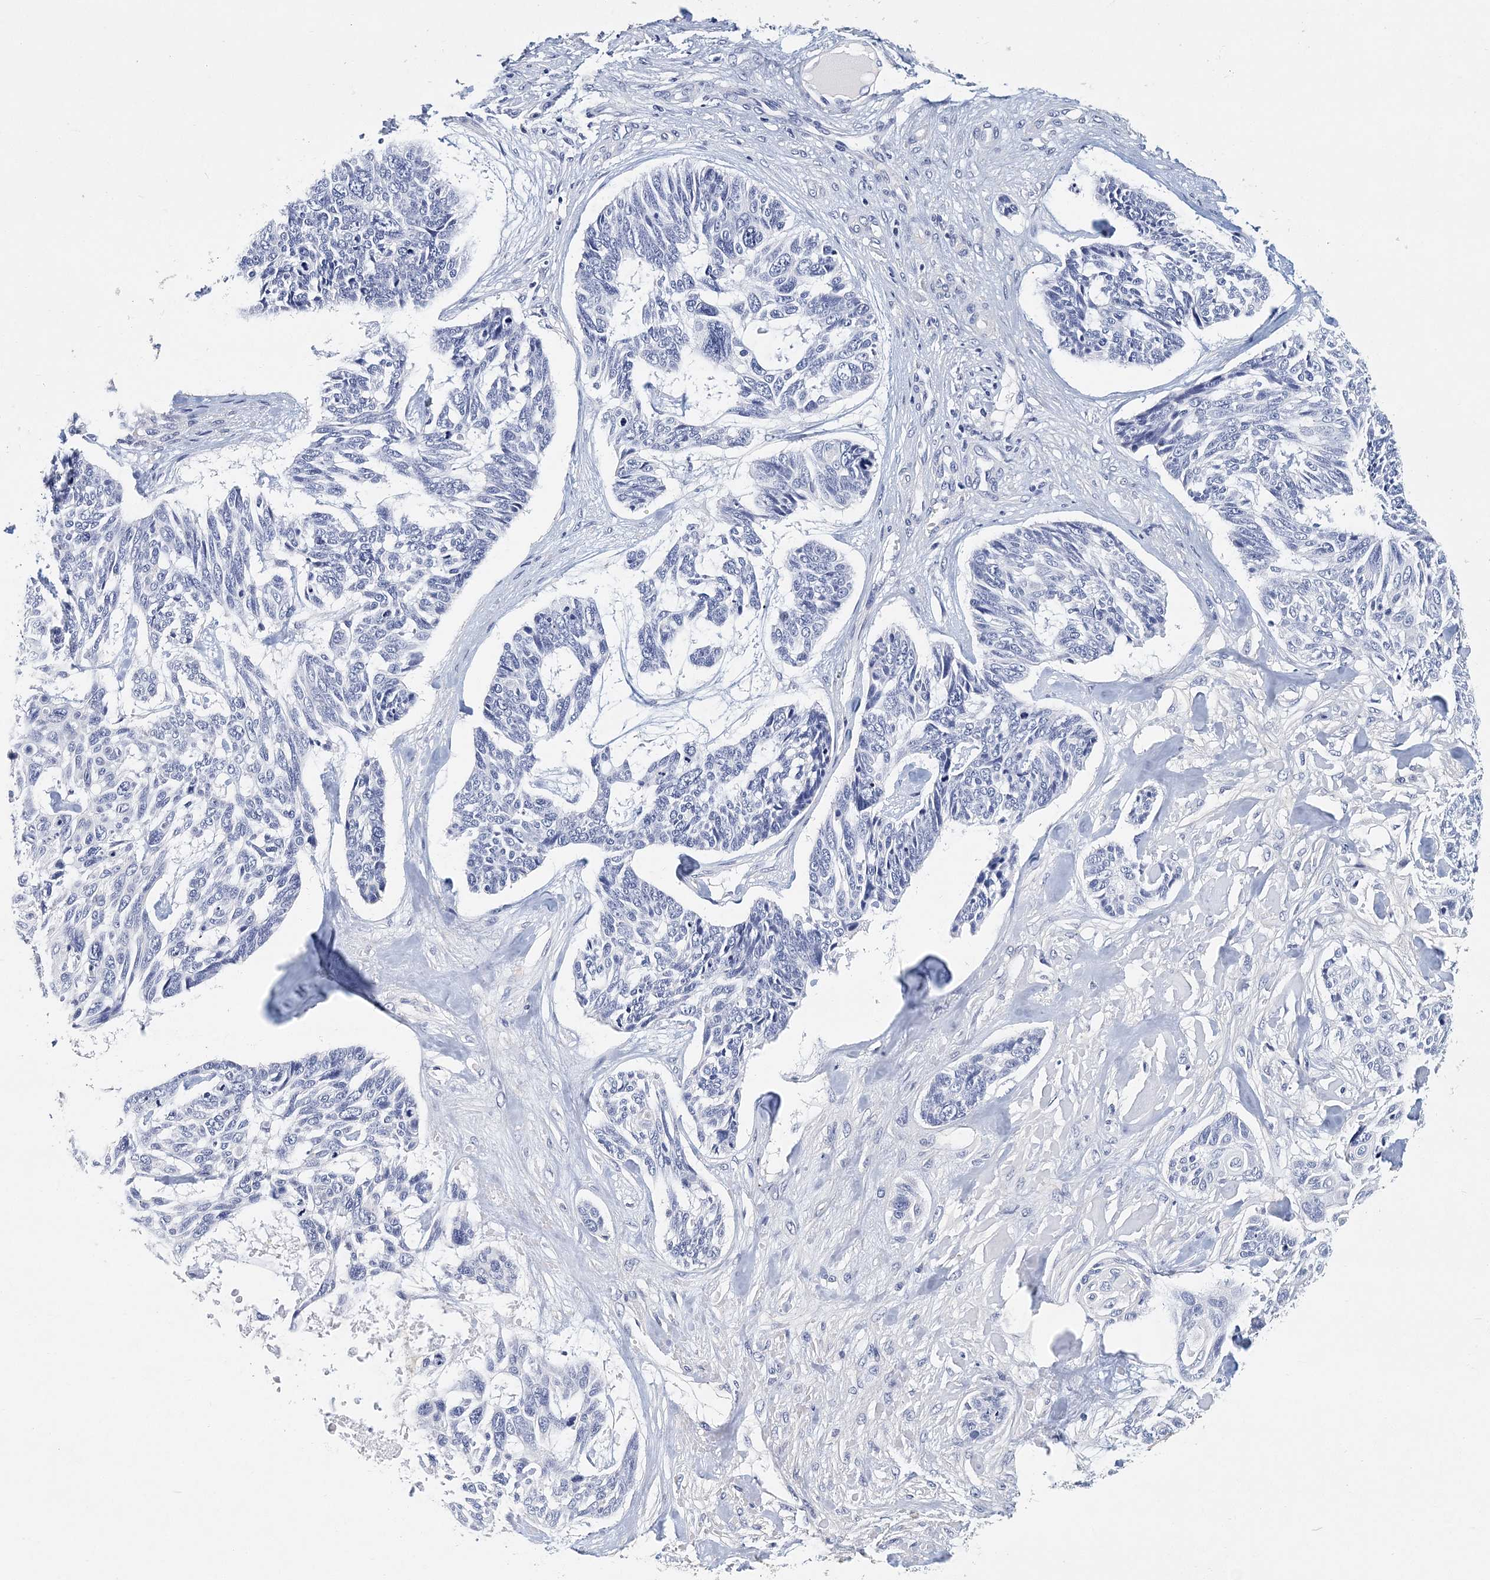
{"staining": {"intensity": "negative", "quantity": "none", "location": "none"}, "tissue": "skin cancer", "cell_type": "Tumor cells", "image_type": "cancer", "snomed": [{"axis": "morphology", "description": "Basal cell carcinoma"}, {"axis": "topography", "description": "Skin"}], "caption": "High power microscopy histopathology image of an IHC histopathology image of skin cancer, revealing no significant positivity in tumor cells.", "gene": "ITGA2B", "patient": {"sex": "male", "age": 88}}